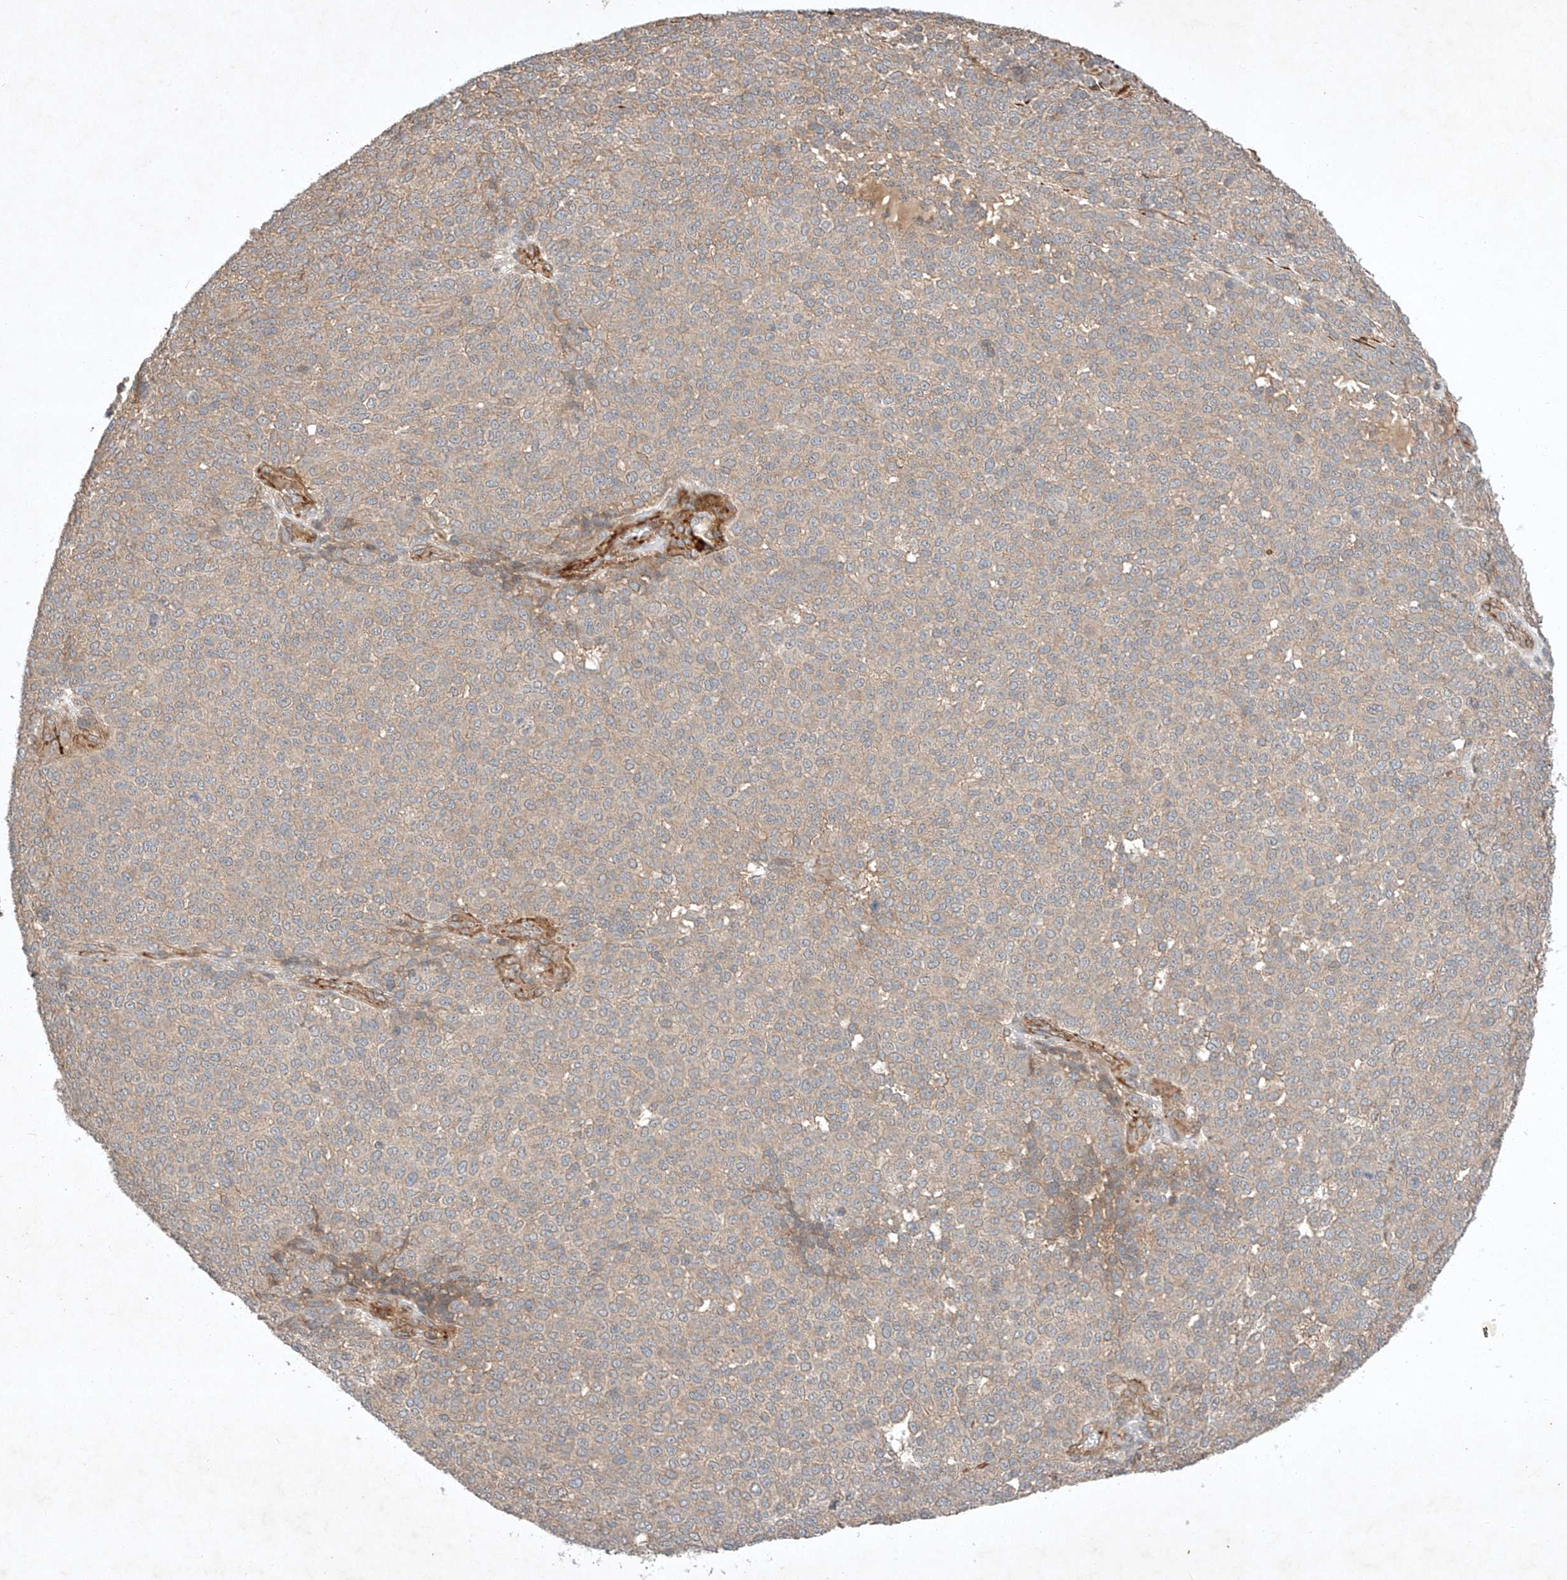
{"staining": {"intensity": "negative", "quantity": "none", "location": "none"}, "tissue": "melanoma", "cell_type": "Tumor cells", "image_type": "cancer", "snomed": [{"axis": "morphology", "description": "Malignant melanoma, NOS"}, {"axis": "topography", "description": "Skin"}], "caption": "Immunohistochemistry of melanoma displays no positivity in tumor cells.", "gene": "ARHGAP33", "patient": {"sex": "male", "age": 49}}